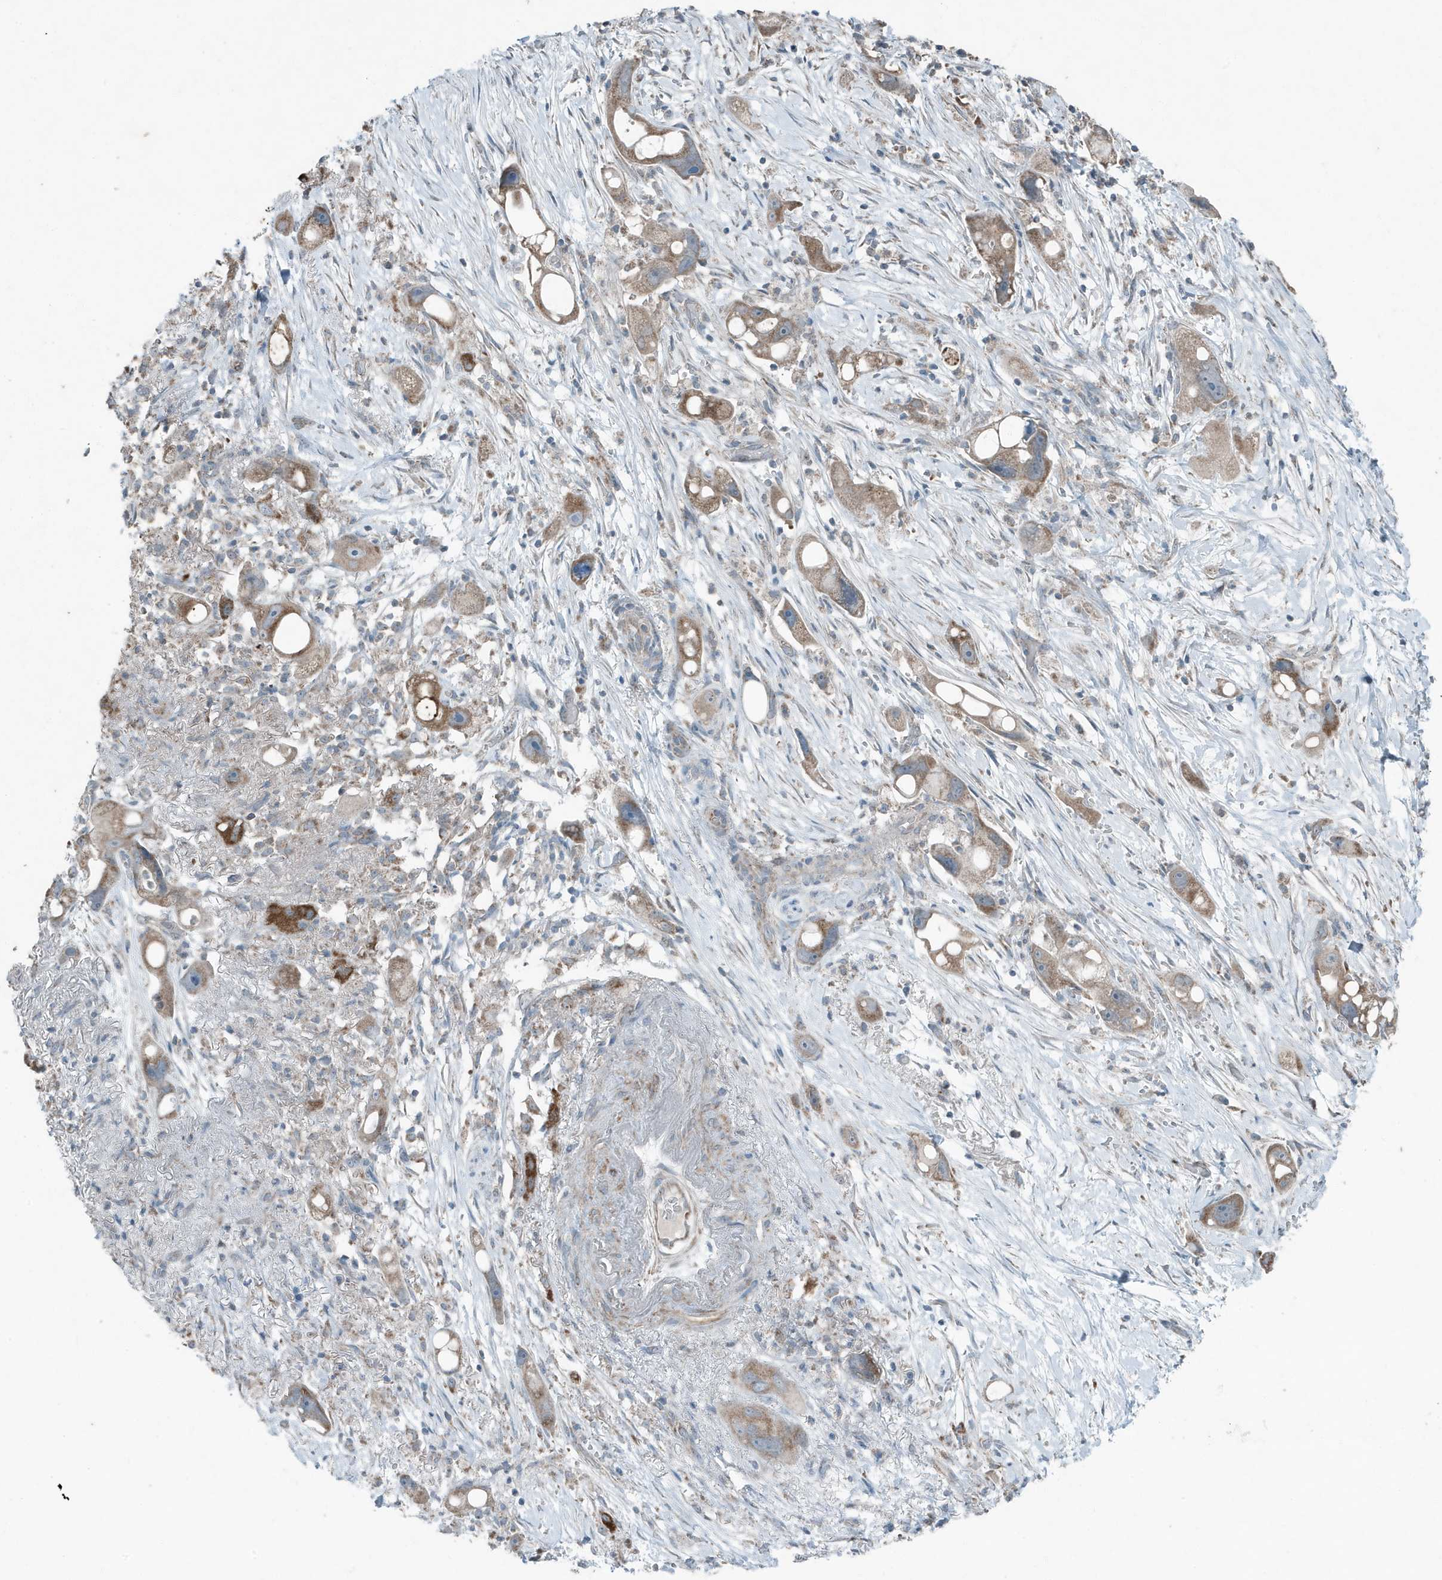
{"staining": {"intensity": "moderate", "quantity": ">75%", "location": "cytoplasmic/membranous"}, "tissue": "pancreatic cancer", "cell_type": "Tumor cells", "image_type": "cancer", "snomed": [{"axis": "morphology", "description": "Normal tissue, NOS"}, {"axis": "morphology", "description": "Adenocarcinoma, NOS"}, {"axis": "topography", "description": "Pancreas"}], "caption": "High-power microscopy captured an immunohistochemistry (IHC) histopathology image of adenocarcinoma (pancreatic), revealing moderate cytoplasmic/membranous positivity in about >75% of tumor cells. (DAB (3,3'-diaminobenzidine) IHC, brown staining for protein, blue staining for nuclei).", "gene": "MT-CYB", "patient": {"sex": "female", "age": 68}}